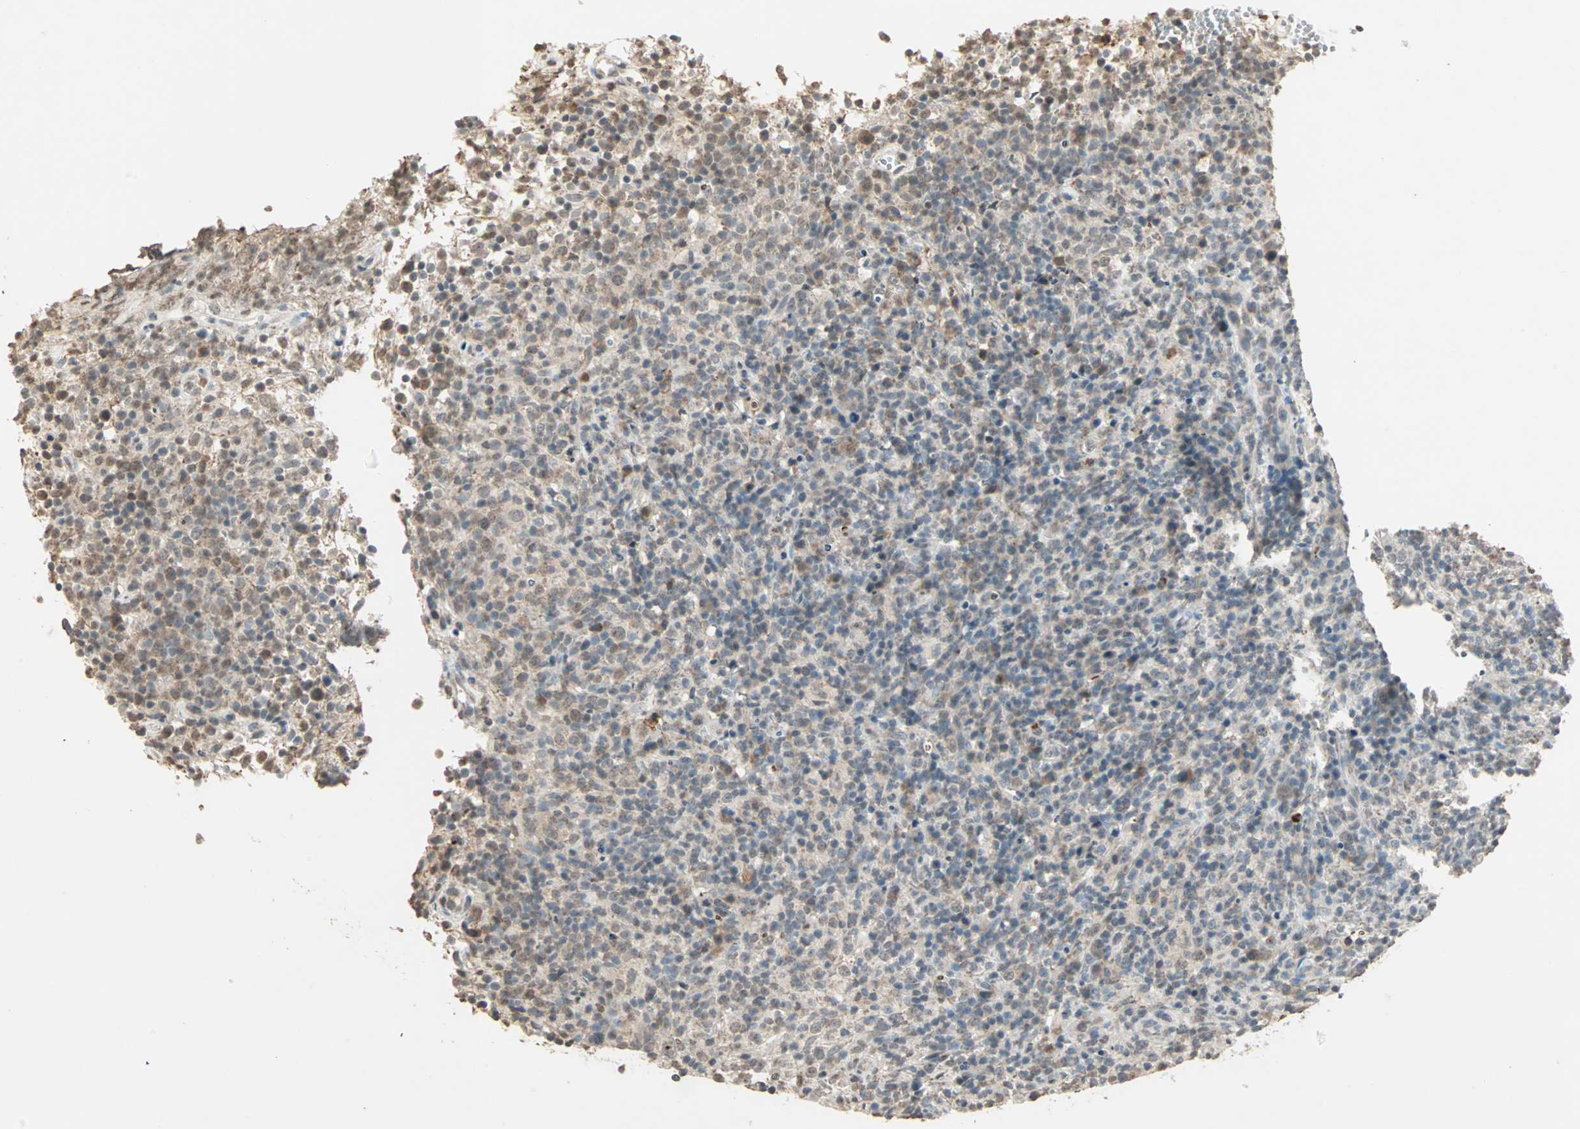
{"staining": {"intensity": "moderate", "quantity": "<25%", "location": "cytoplasmic/membranous,nuclear"}, "tissue": "lymphoma", "cell_type": "Tumor cells", "image_type": "cancer", "snomed": [{"axis": "morphology", "description": "Malignant lymphoma, non-Hodgkin's type, High grade"}, {"axis": "topography", "description": "Lymph node"}], "caption": "A low amount of moderate cytoplasmic/membranous and nuclear positivity is identified in approximately <25% of tumor cells in malignant lymphoma, non-Hodgkin's type (high-grade) tissue.", "gene": "PRELID1", "patient": {"sex": "female", "age": 76}}